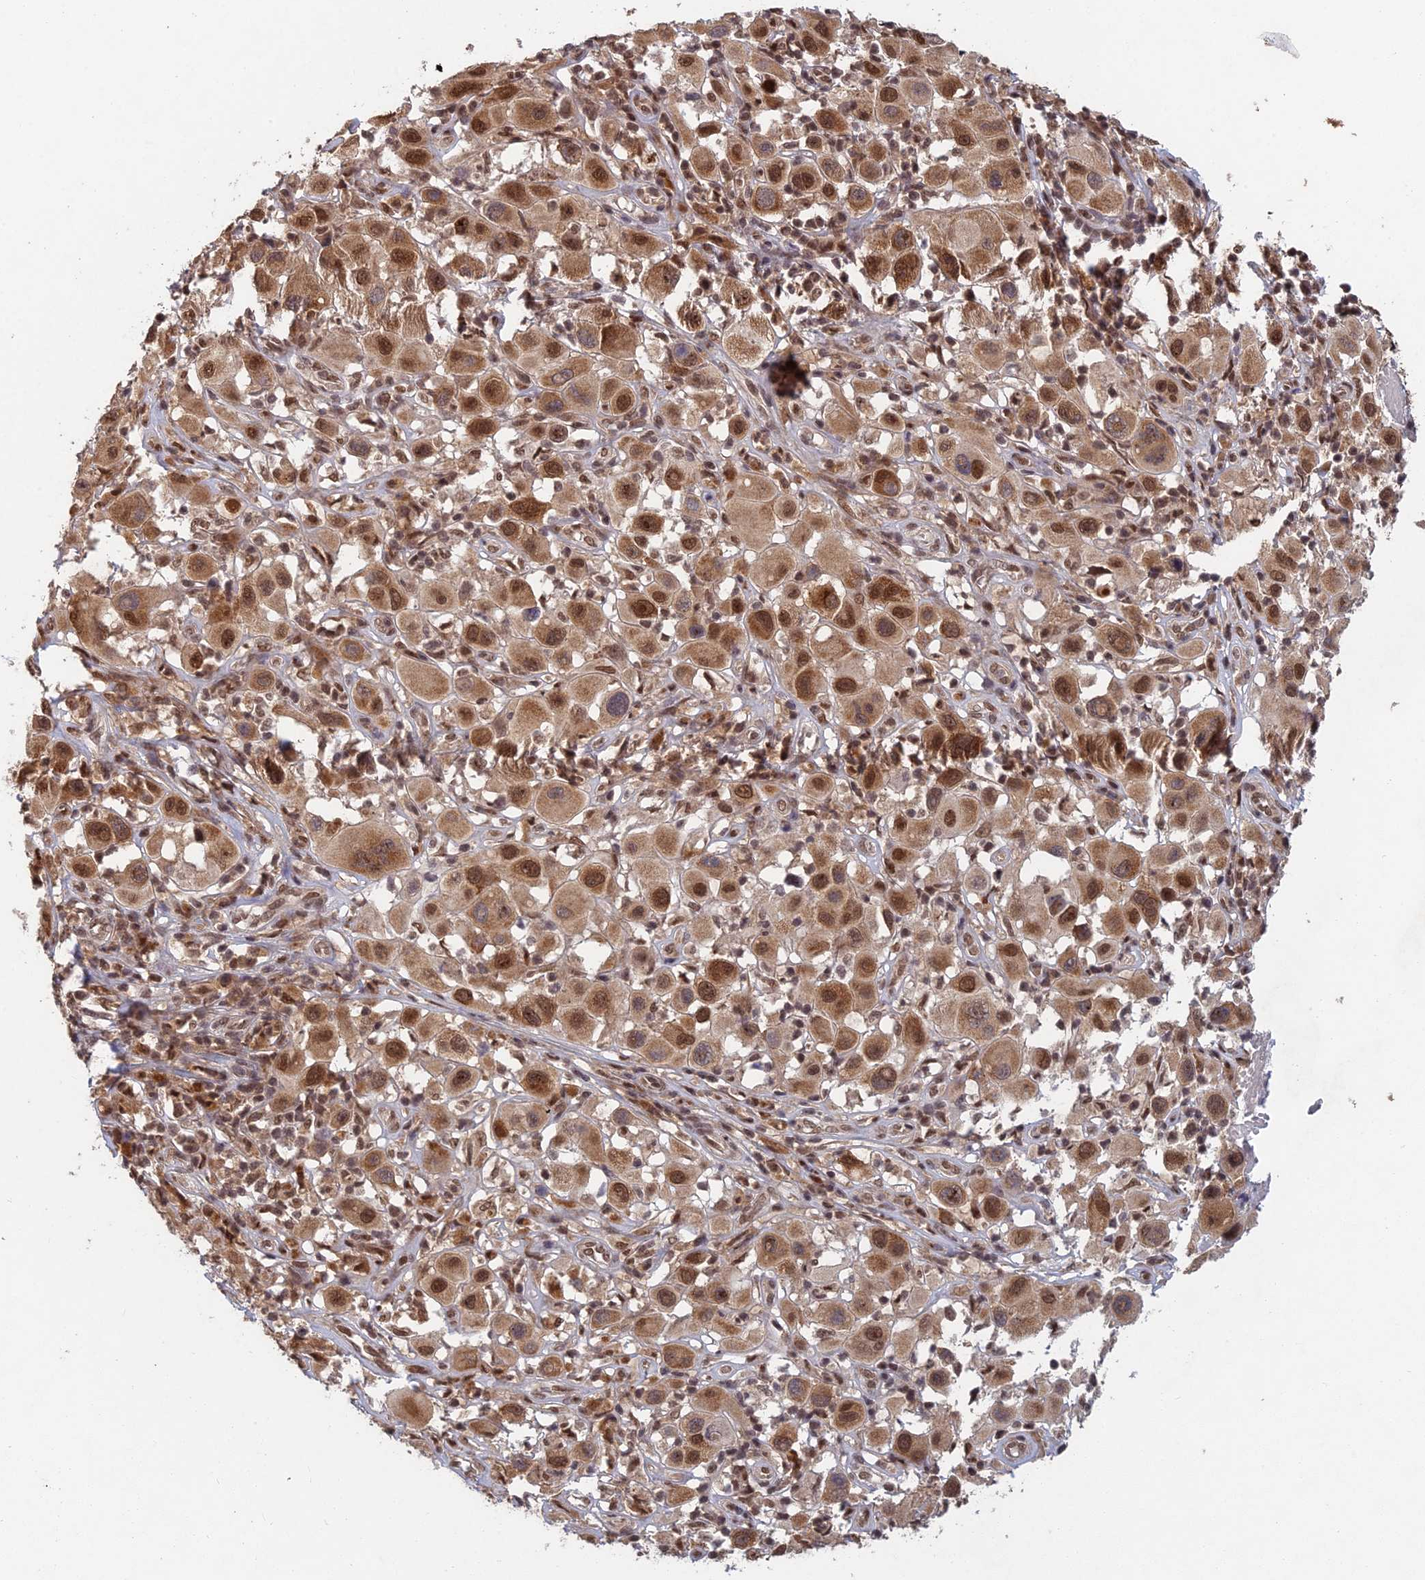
{"staining": {"intensity": "moderate", "quantity": ">75%", "location": "cytoplasmic/membranous,nuclear"}, "tissue": "melanoma", "cell_type": "Tumor cells", "image_type": "cancer", "snomed": [{"axis": "morphology", "description": "Malignant melanoma, Metastatic site"}, {"axis": "topography", "description": "Skin"}], "caption": "Protein expression analysis of human melanoma reveals moderate cytoplasmic/membranous and nuclear positivity in approximately >75% of tumor cells.", "gene": "RANBP3", "patient": {"sex": "male", "age": 41}}